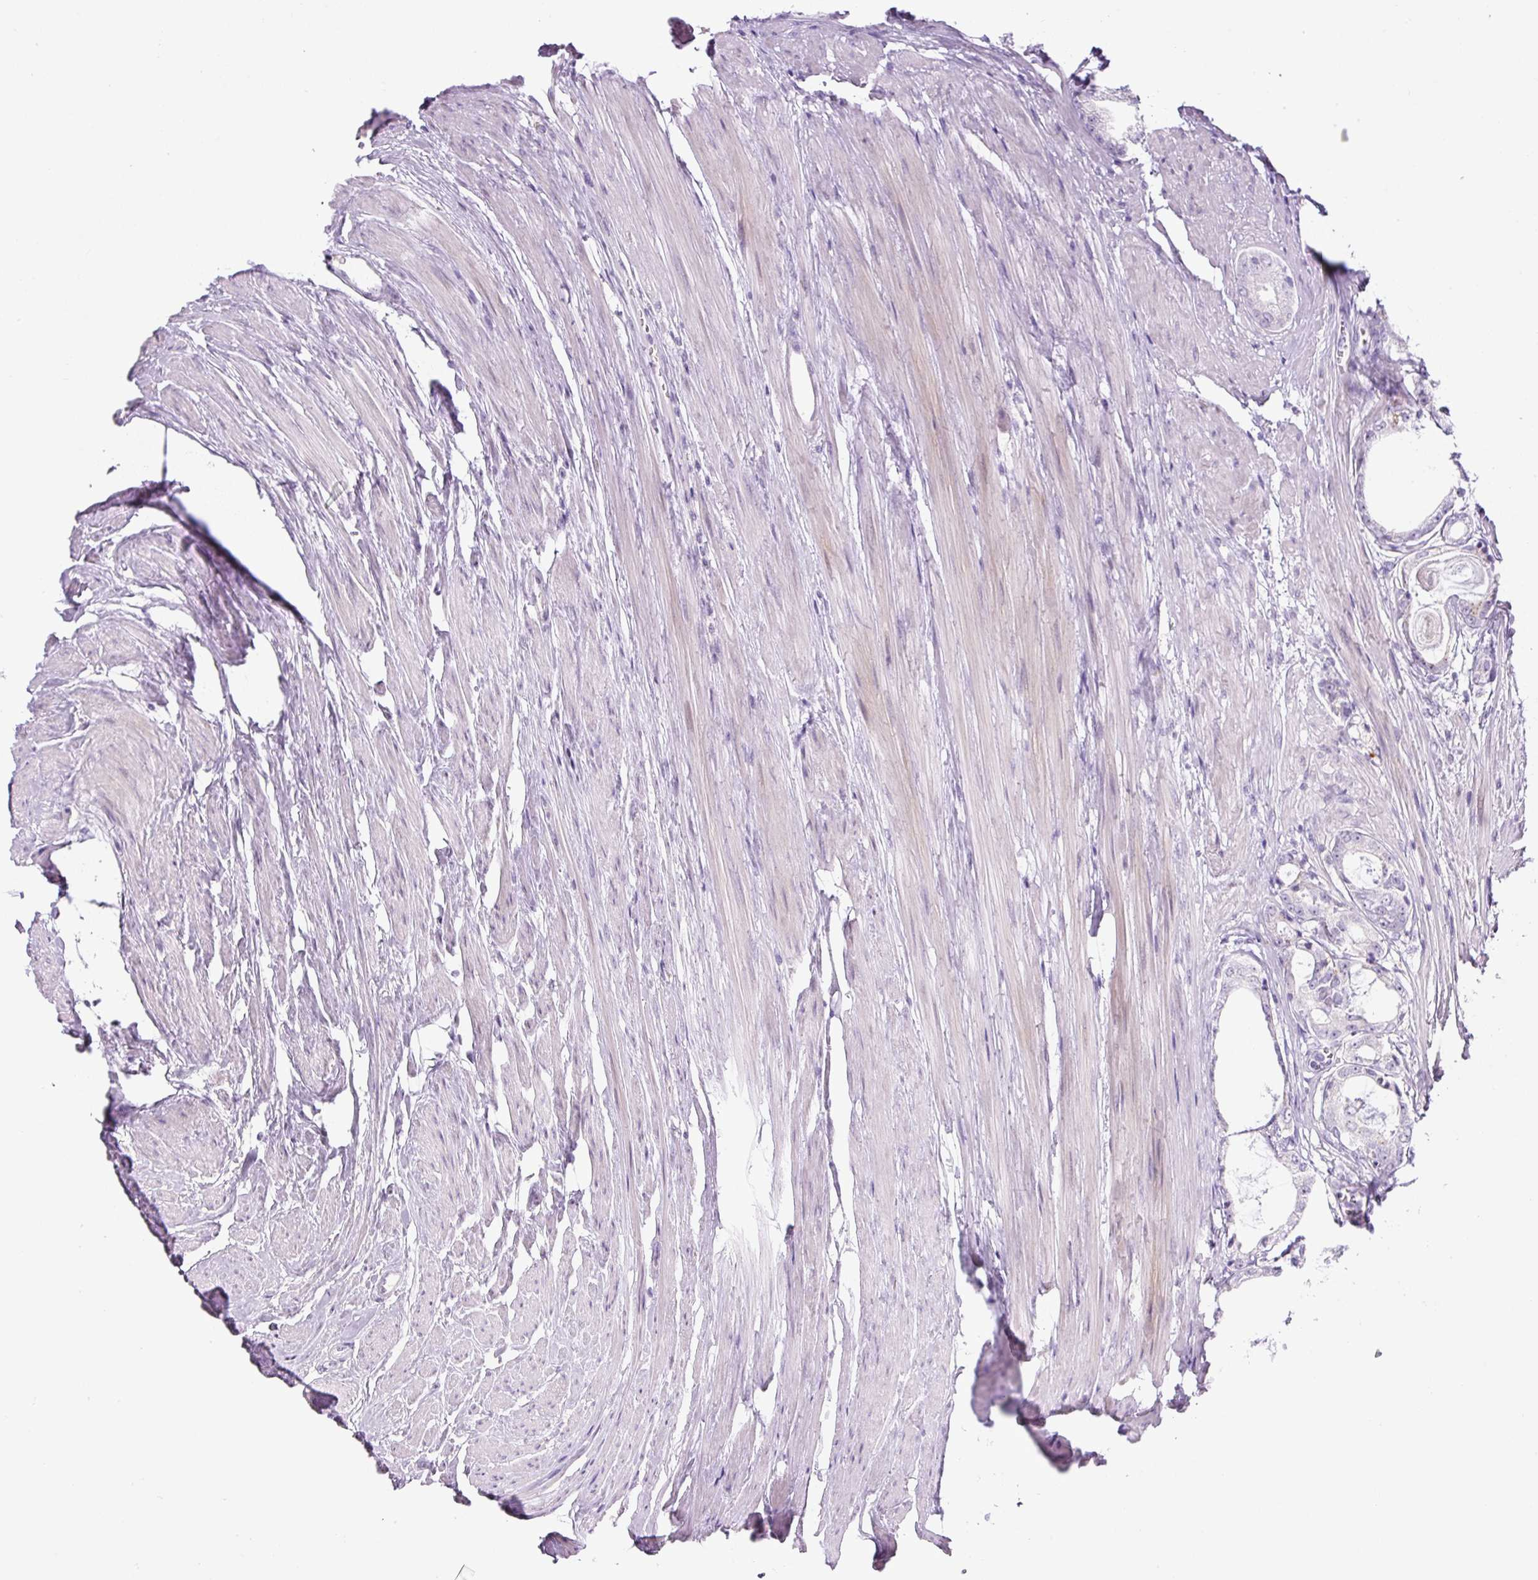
{"staining": {"intensity": "negative", "quantity": "none", "location": "none"}, "tissue": "prostate cancer", "cell_type": "Tumor cells", "image_type": "cancer", "snomed": [{"axis": "morphology", "description": "Adenocarcinoma, Low grade"}, {"axis": "topography", "description": "Prostate"}], "caption": "DAB immunohistochemical staining of human prostate cancer (low-grade adenocarcinoma) demonstrates no significant expression in tumor cells.", "gene": "FGFBP3", "patient": {"sex": "male", "age": 68}}